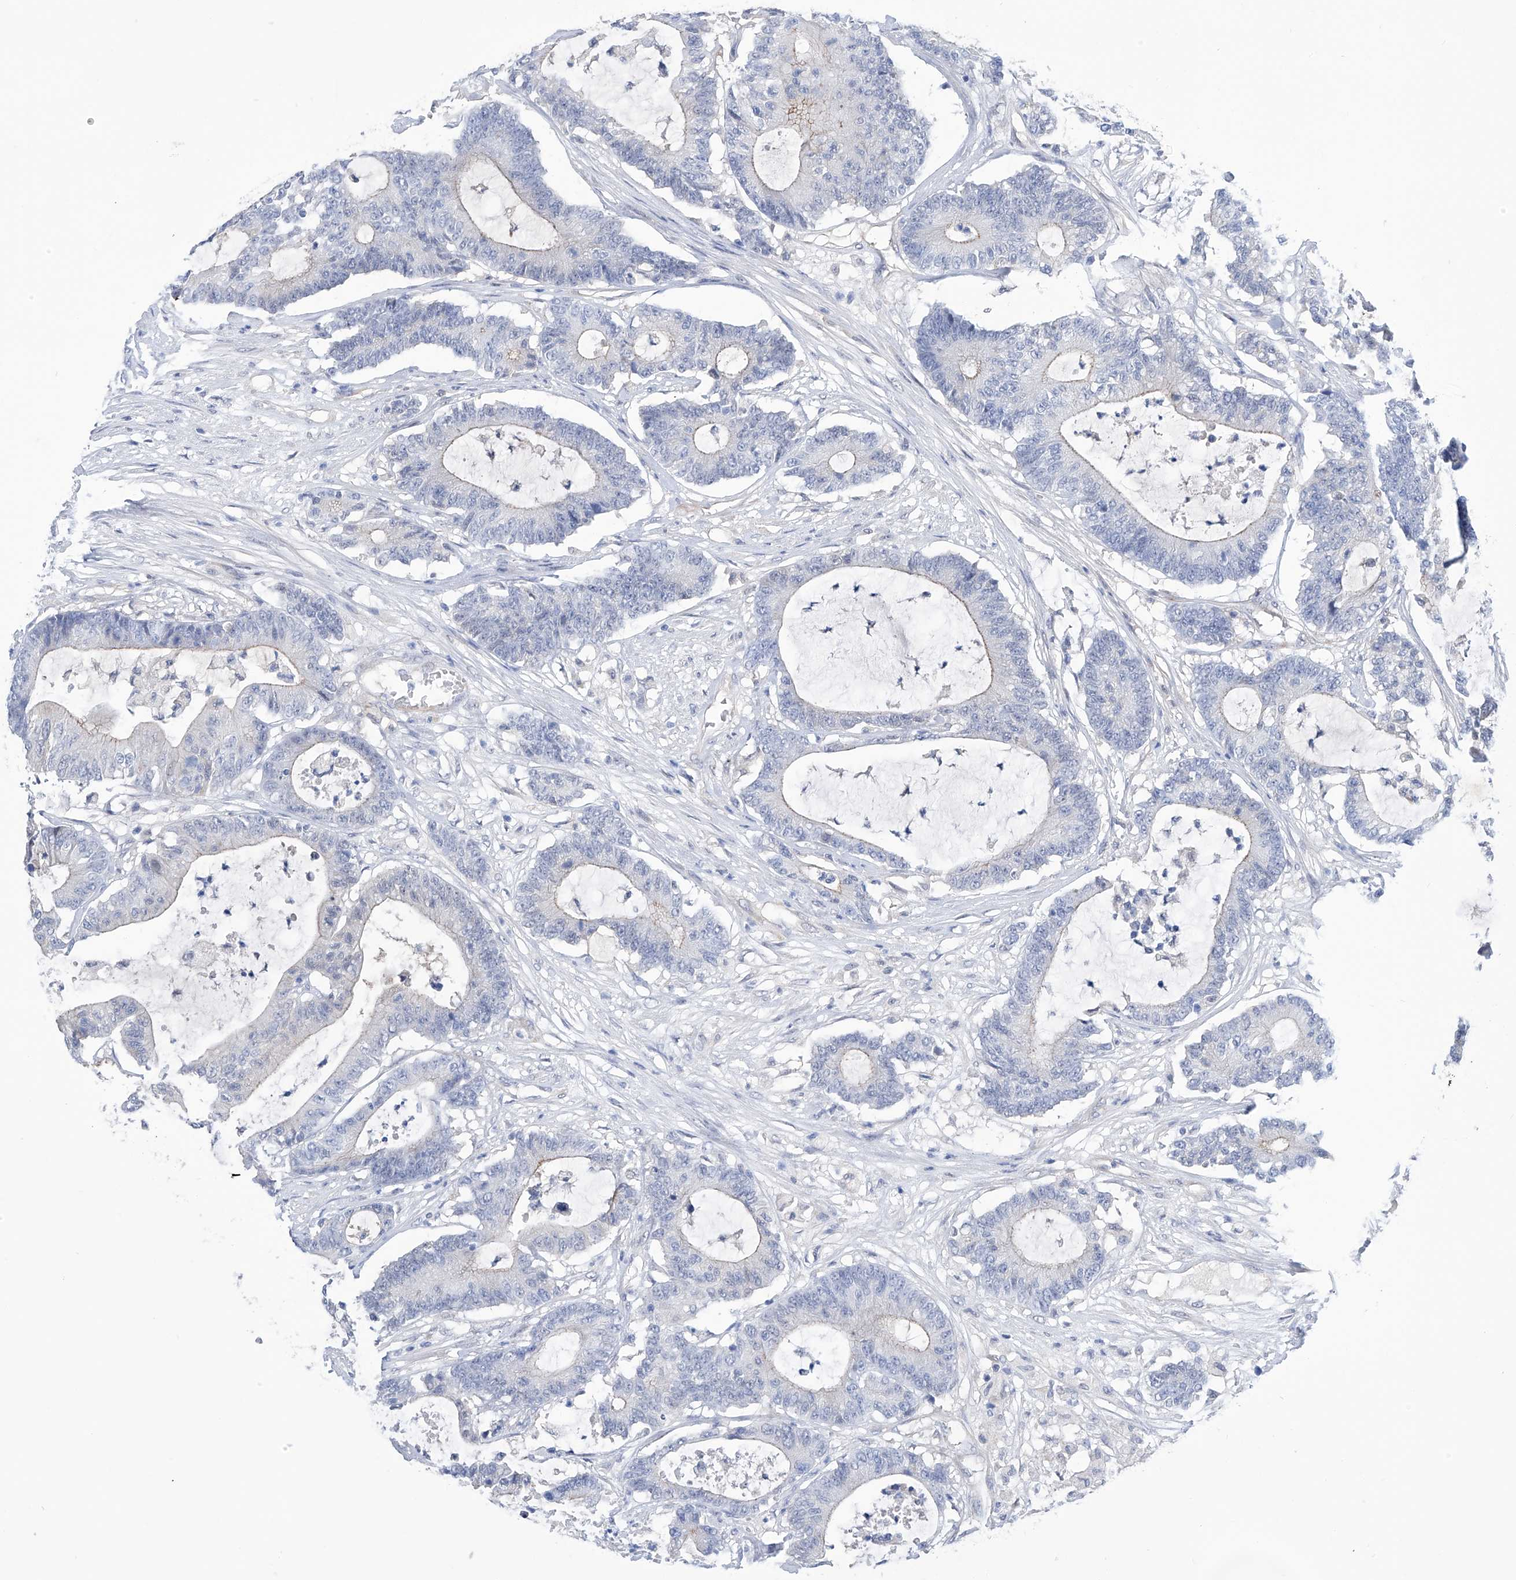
{"staining": {"intensity": "negative", "quantity": "none", "location": "none"}, "tissue": "colorectal cancer", "cell_type": "Tumor cells", "image_type": "cancer", "snomed": [{"axis": "morphology", "description": "Adenocarcinoma, NOS"}, {"axis": "topography", "description": "Colon"}], "caption": "Immunohistochemistry (IHC) of colorectal cancer reveals no staining in tumor cells.", "gene": "PGM3", "patient": {"sex": "female", "age": 84}}